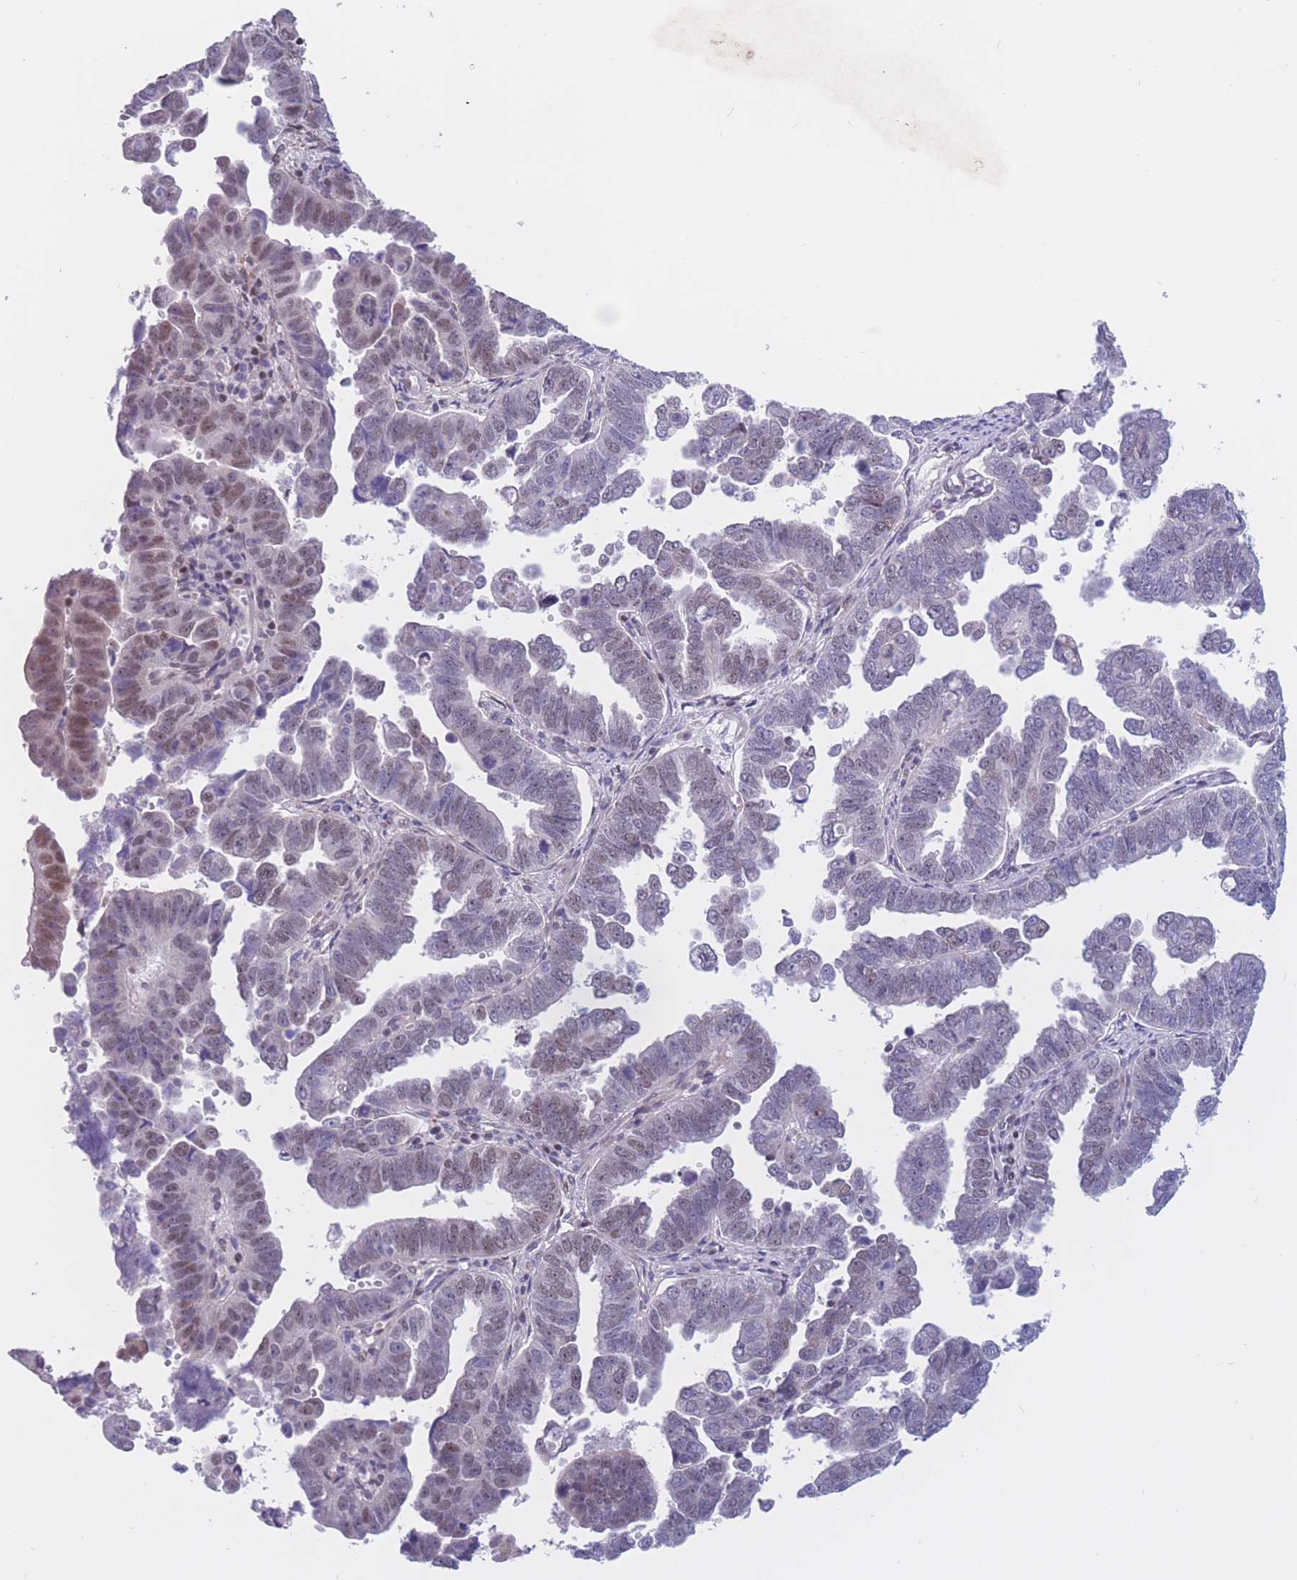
{"staining": {"intensity": "negative", "quantity": "none", "location": "none"}, "tissue": "endometrial cancer", "cell_type": "Tumor cells", "image_type": "cancer", "snomed": [{"axis": "morphology", "description": "Adenocarcinoma, NOS"}, {"axis": "topography", "description": "Endometrium"}], "caption": "Tumor cells show no significant positivity in endometrial cancer.", "gene": "BCL9L", "patient": {"sex": "female", "age": 75}}